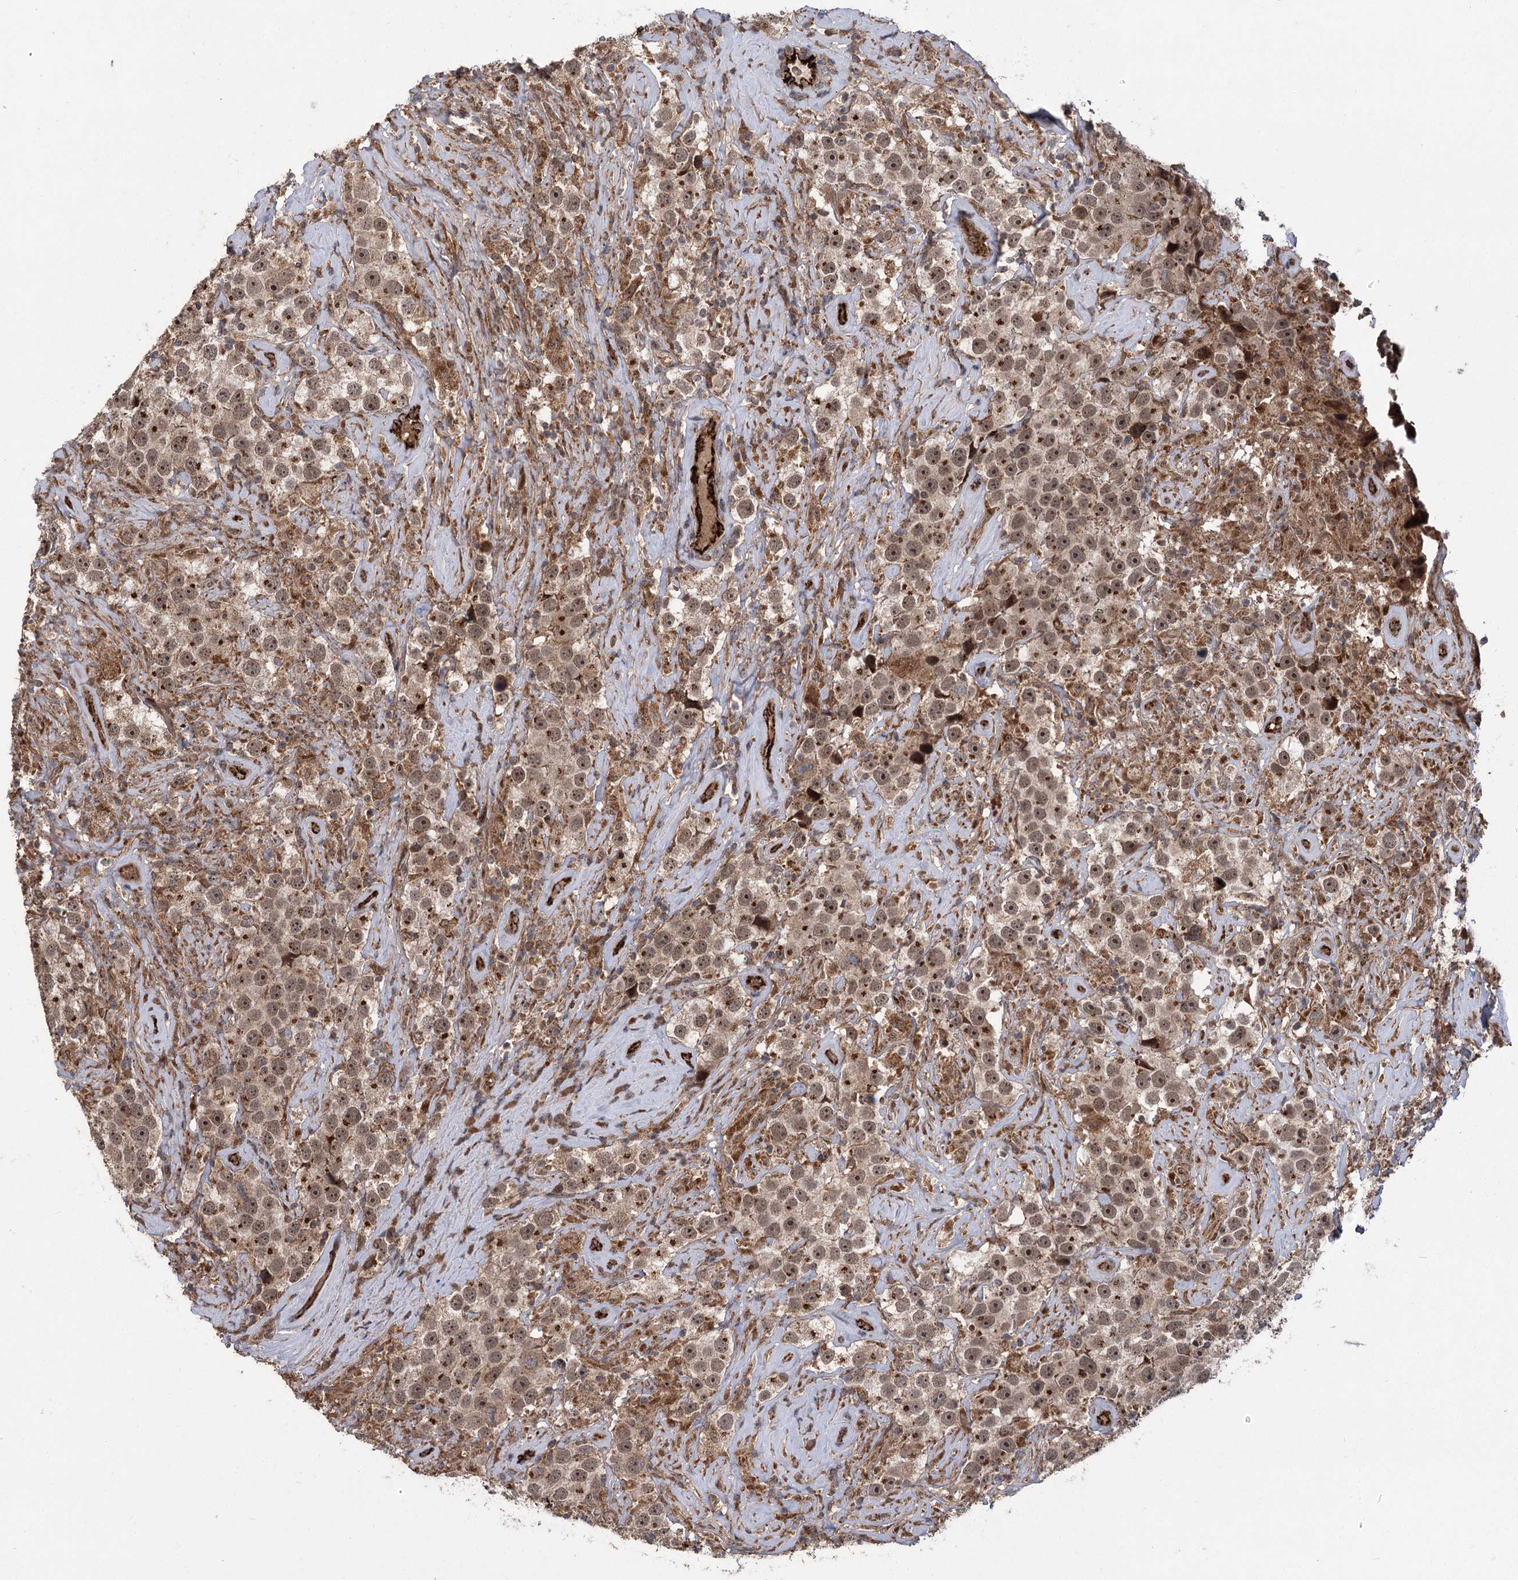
{"staining": {"intensity": "moderate", "quantity": ">75%", "location": "cytoplasmic/membranous,nuclear"}, "tissue": "testis cancer", "cell_type": "Tumor cells", "image_type": "cancer", "snomed": [{"axis": "morphology", "description": "Seminoma, NOS"}, {"axis": "topography", "description": "Testis"}], "caption": "This image demonstrates IHC staining of testis seminoma, with medium moderate cytoplasmic/membranous and nuclear expression in about >75% of tumor cells.", "gene": "CARD19", "patient": {"sex": "male", "age": 49}}